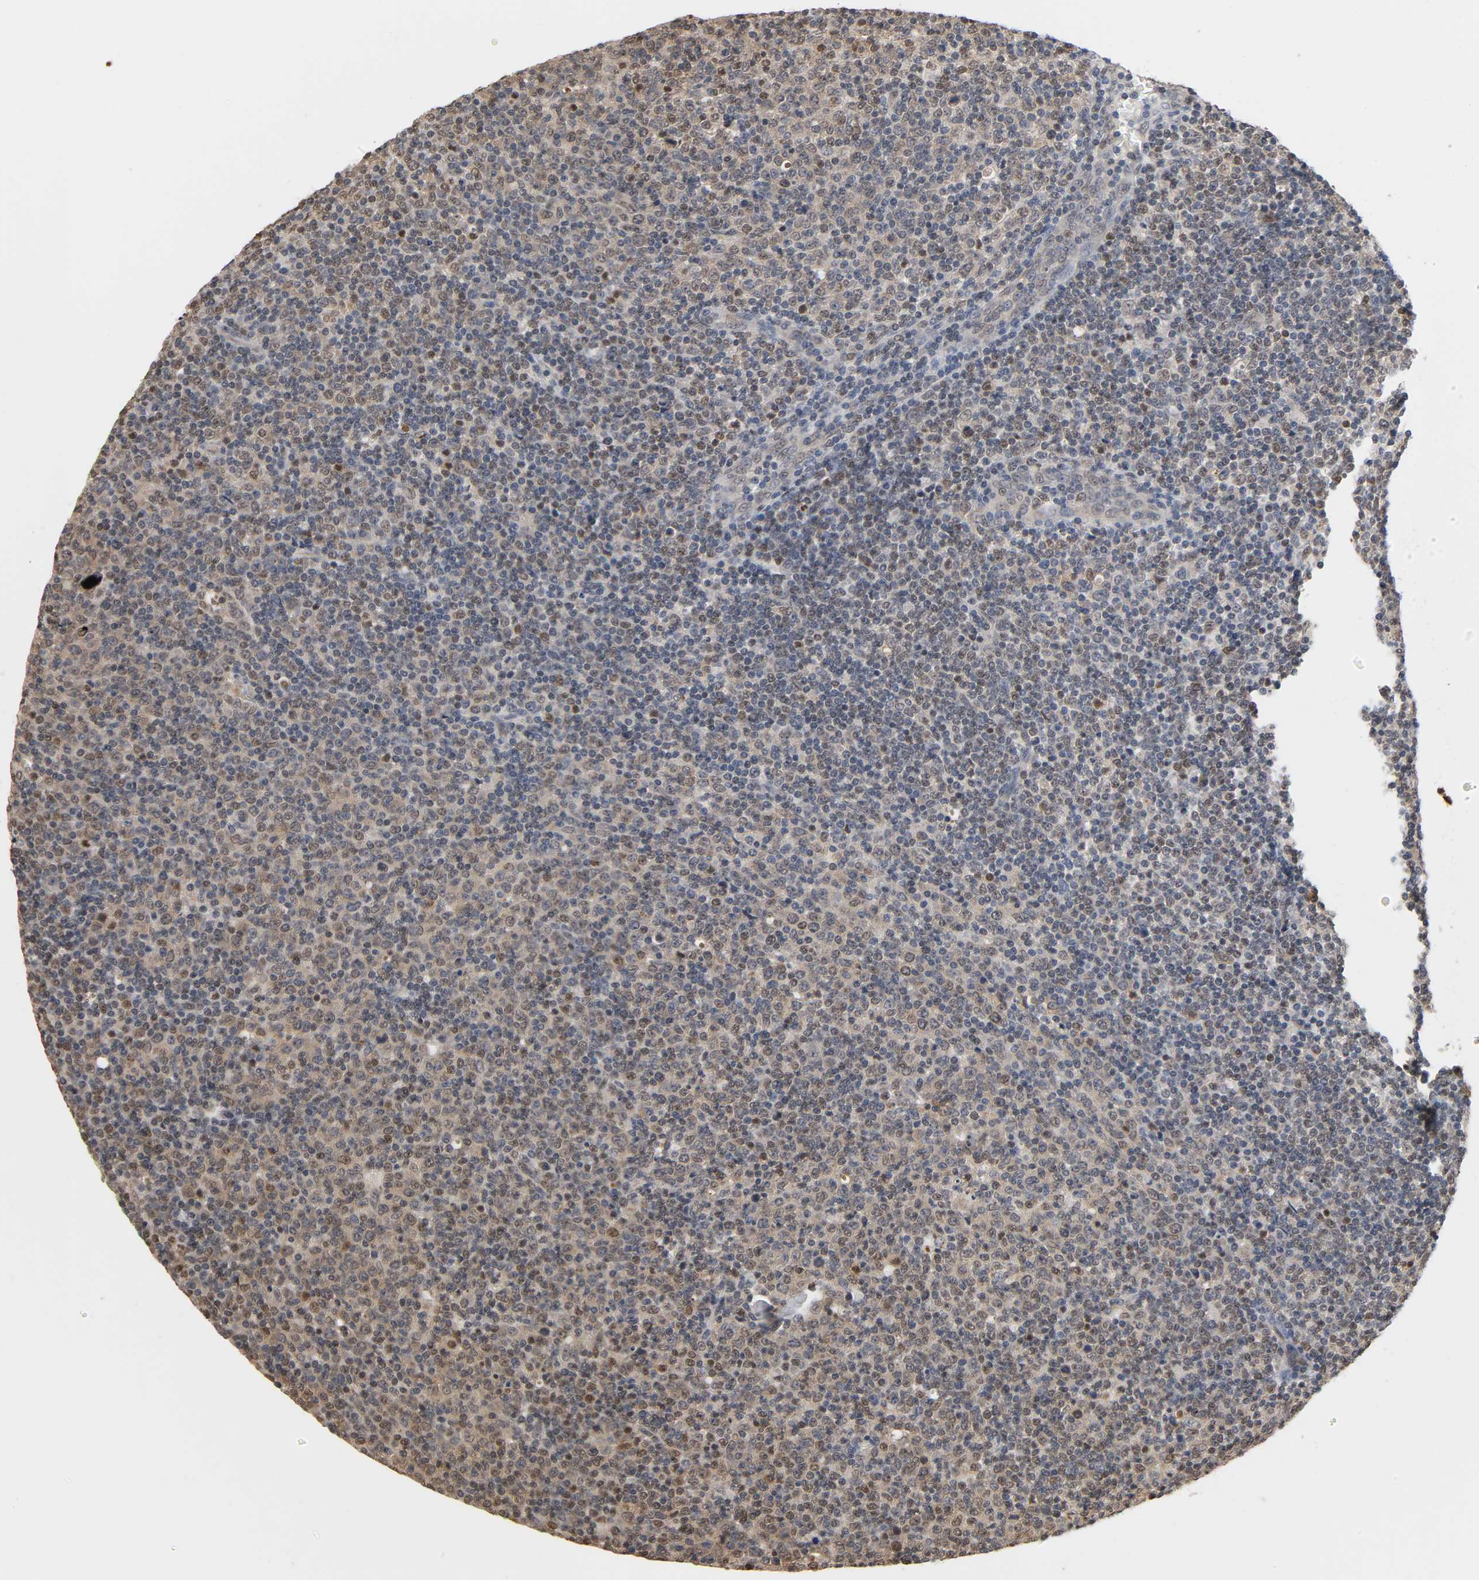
{"staining": {"intensity": "moderate", "quantity": "25%-75%", "location": "nuclear"}, "tissue": "lymphoma", "cell_type": "Tumor cells", "image_type": "cancer", "snomed": [{"axis": "morphology", "description": "Malignant lymphoma, non-Hodgkin's type, Low grade"}, {"axis": "topography", "description": "Lymph node"}], "caption": "Moderate nuclear protein expression is identified in approximately 25%-75% of tumor cells in low-grade malignant lymphoma, non-Hodgkin's type. Immunohistochemistry stains the protein of interest in brown and the nuclei are stained blue.", "gene": "UBC", "patient": {"sex": "male", "age": 70}}